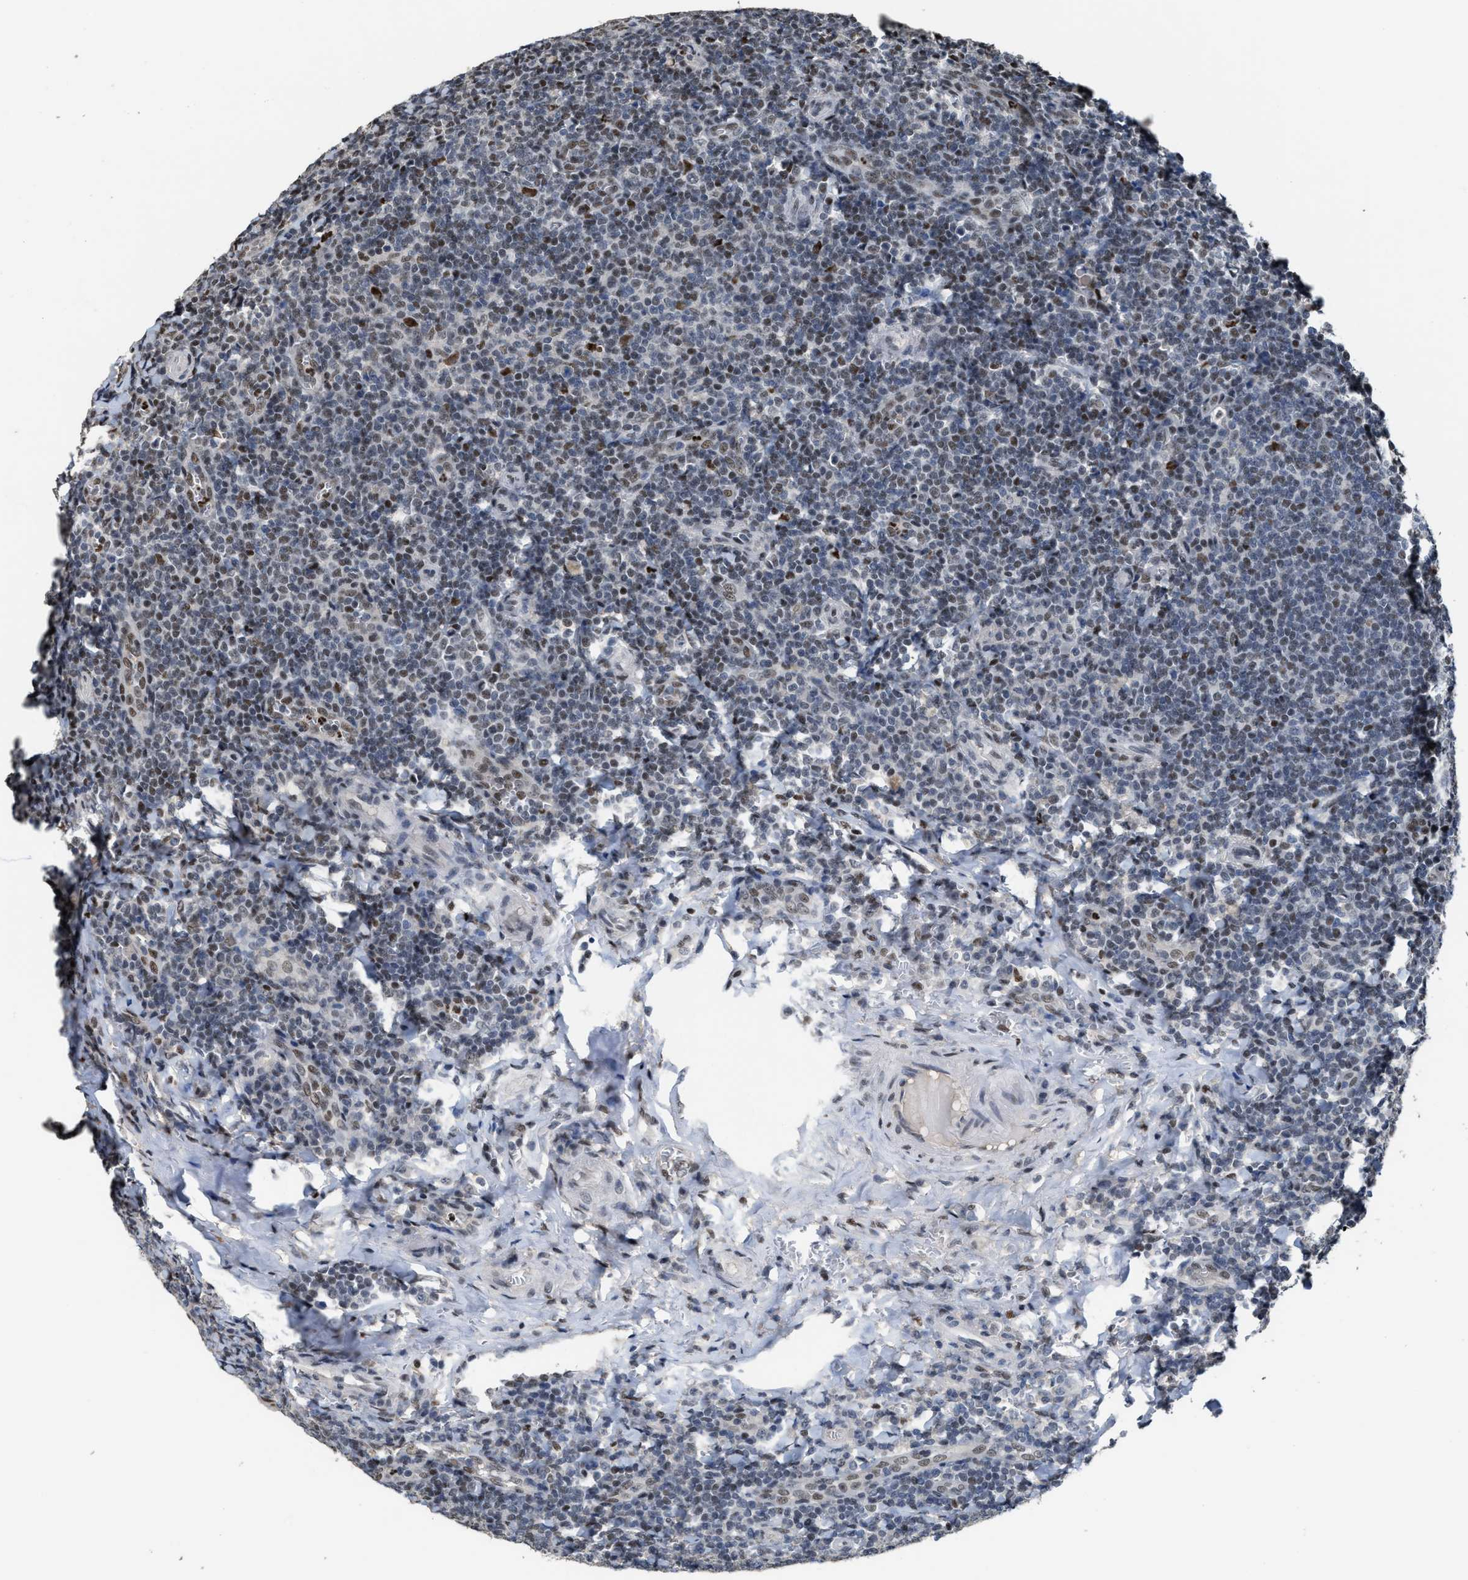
{"staining": {"intensity": "moderate", "quantity": "<25%", "location": "nuclear"}, "tissue": "tonsil", "cell_type": "Germinal center cells", "image_type": "normal", "snomed": [{"axis": "morphology", "description": "Normal tissue, NOS"}, {"axis": "topography", "description": "Tonsil"}], "caption": "DAB immunohistochemical staining of benign tonsil exhibits moderate nuclear protein staining in about <25% of germinal center cells. (DAB (3,3'-diaminobenzidine) IHC with brightfield microscopy, high magnification).", "gene": "ZNF20", "patient": {"sex": "male", "age": 37}}